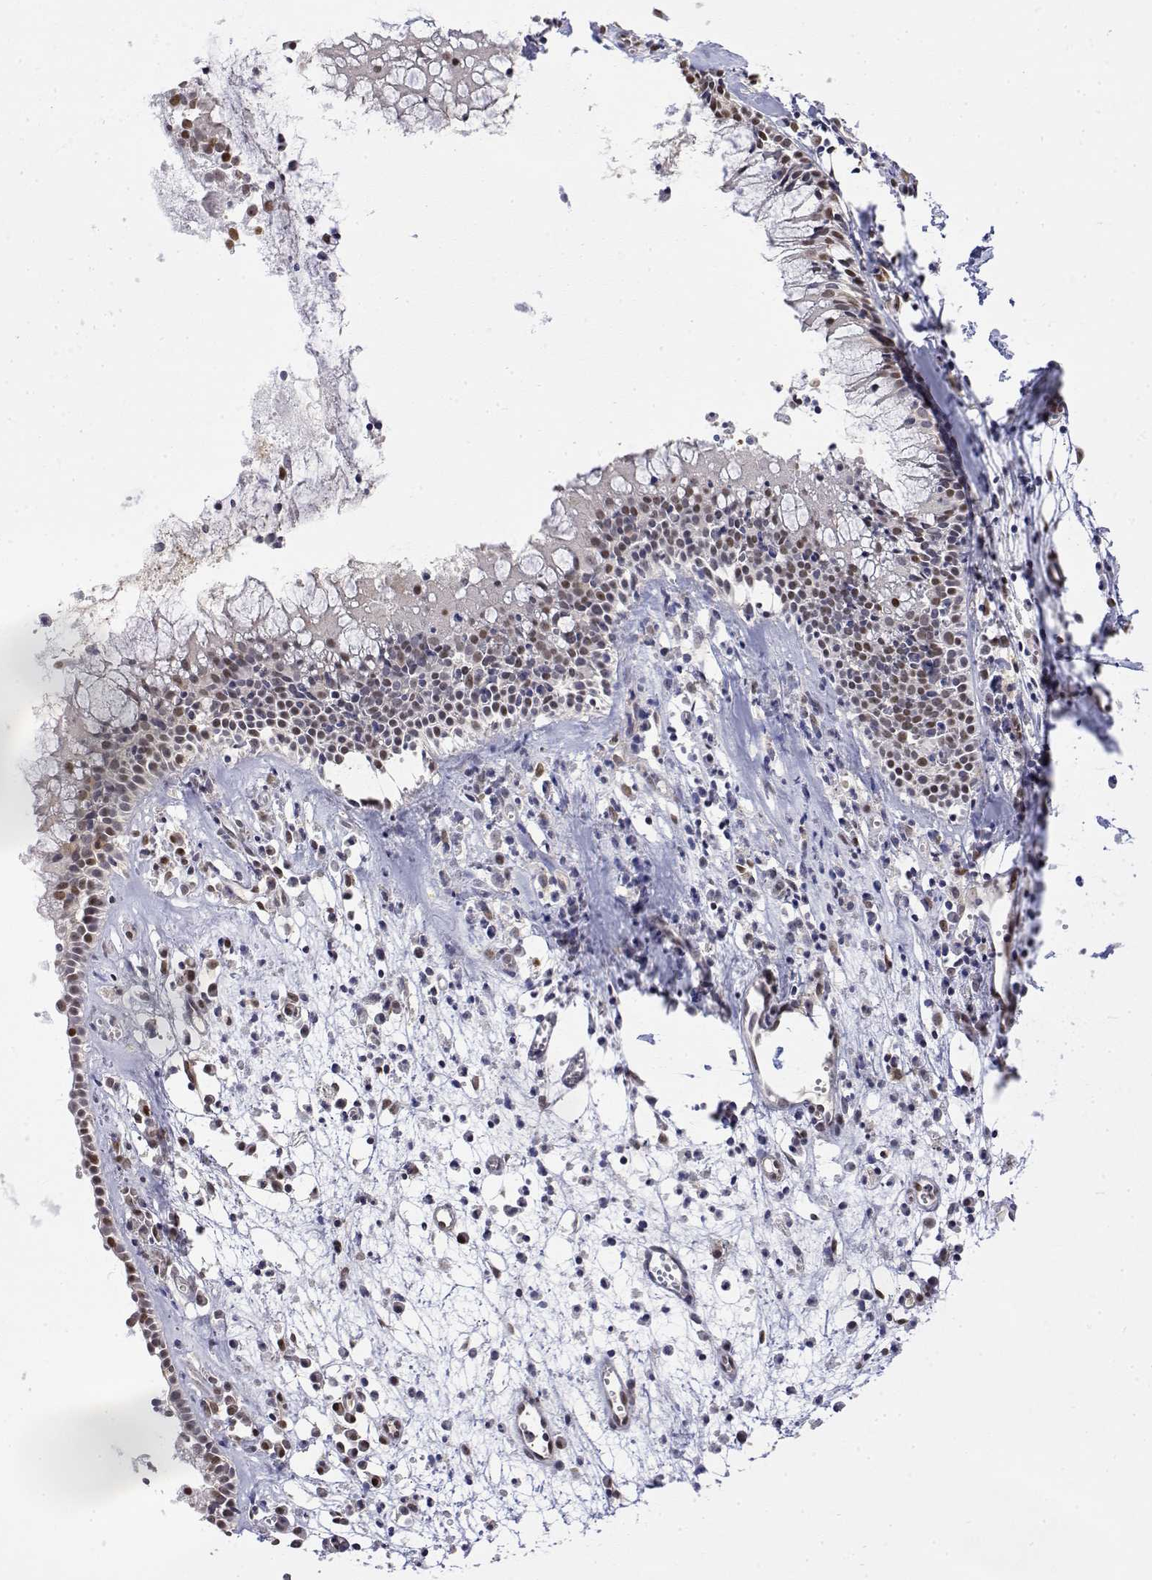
{"staining": {"intensity": "moderate", "quantity": "<25%", "location": "nuclear"}, "tissue": "nasopharynx", "cell_type": "Respiratory epithelial cells", "image_type": "normal", "snomed": [{"axis": "morphology", "description": "Normal tissue, NOS"}, {"axis": "topography", "description": "Nasopharynx"}], "caption": "The image shows staining of normal nasopharynx, revealing moderate nuclear protein staining (brown color) within respiratory epithelial cells. (IHC, brightfield microscopy, high magnification).", "gene": "TPI1", "patient": {"sex": "female", "age": 52}}